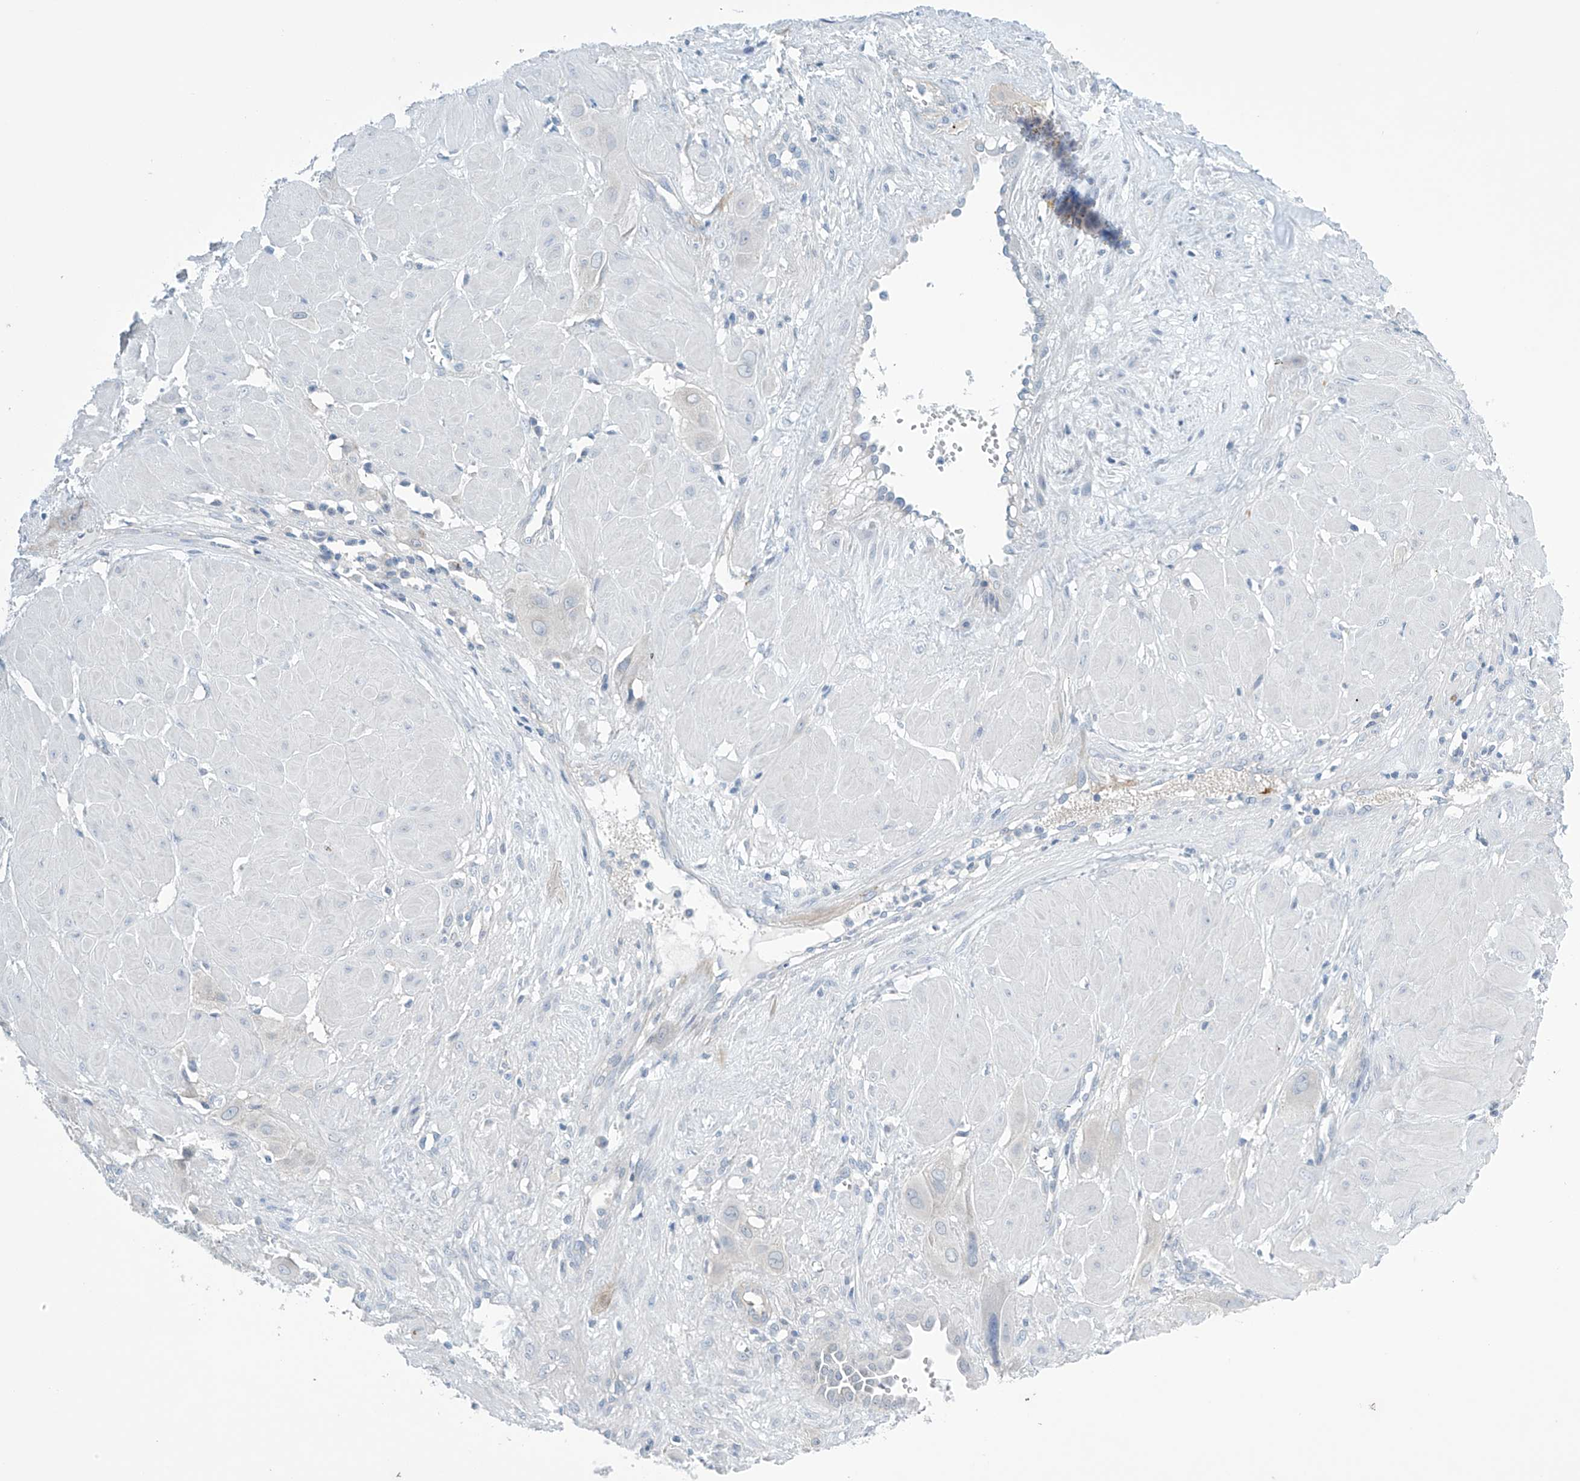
{"staining": {"intensity": "negative", "quantity": "none", "location": "none"}, "tissue": "cervical cancer", "cell_type": "Tumor cells", "image_type": "cancer", "snomed": [{"axis": "morphology", "description": "Squamous cell carcinoma, NOS"}, {"axis": "topography", "description": "Cervix"}], "caption": "High power microscopy photomicrograph of an immunohistochemistry histopathology image of cervical squamous cell carcinoma, revealing no significant expression in tumor cells.", "gene": "SLC35A5", "patient": {"sex": "female", "age": 34}}